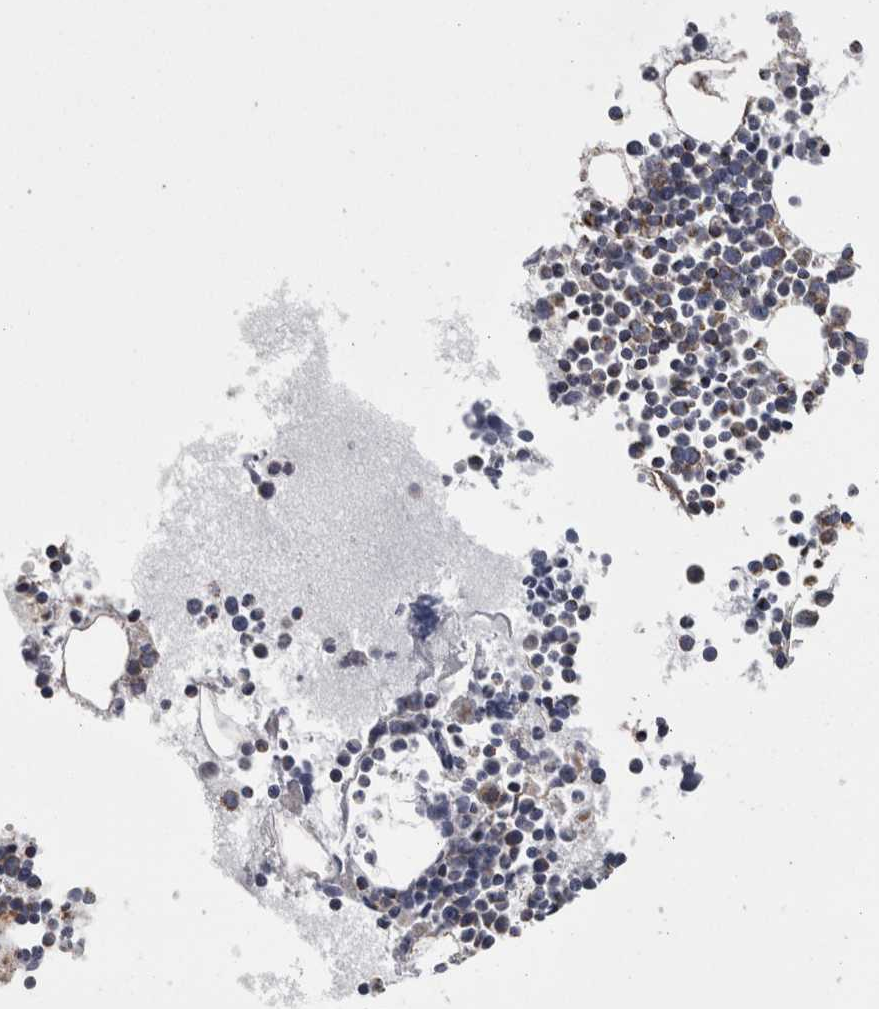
{"staining": {"intensity": "weak", "quantity": "<25%", "location": "cytoplasmic/membranous"}, "tissue": "bone marrow", "cell_type": "Hematopoietic cells", "image_type": "normal", "snomed": [{"axis": "morphology", "description": "Normal tissue, NOS"}, {"axis": "morphology", "description": "Inflammation, NOS"}, {"axis": "topography", "description": "Bone marrow"}], "caption": "Immunohistochemistry (IHC) of unremarkable bone marrow exhibits no positivity in hematopoietic cells.", "gene": "MDH2", "patient": {"sex": "male", "age": 46}}